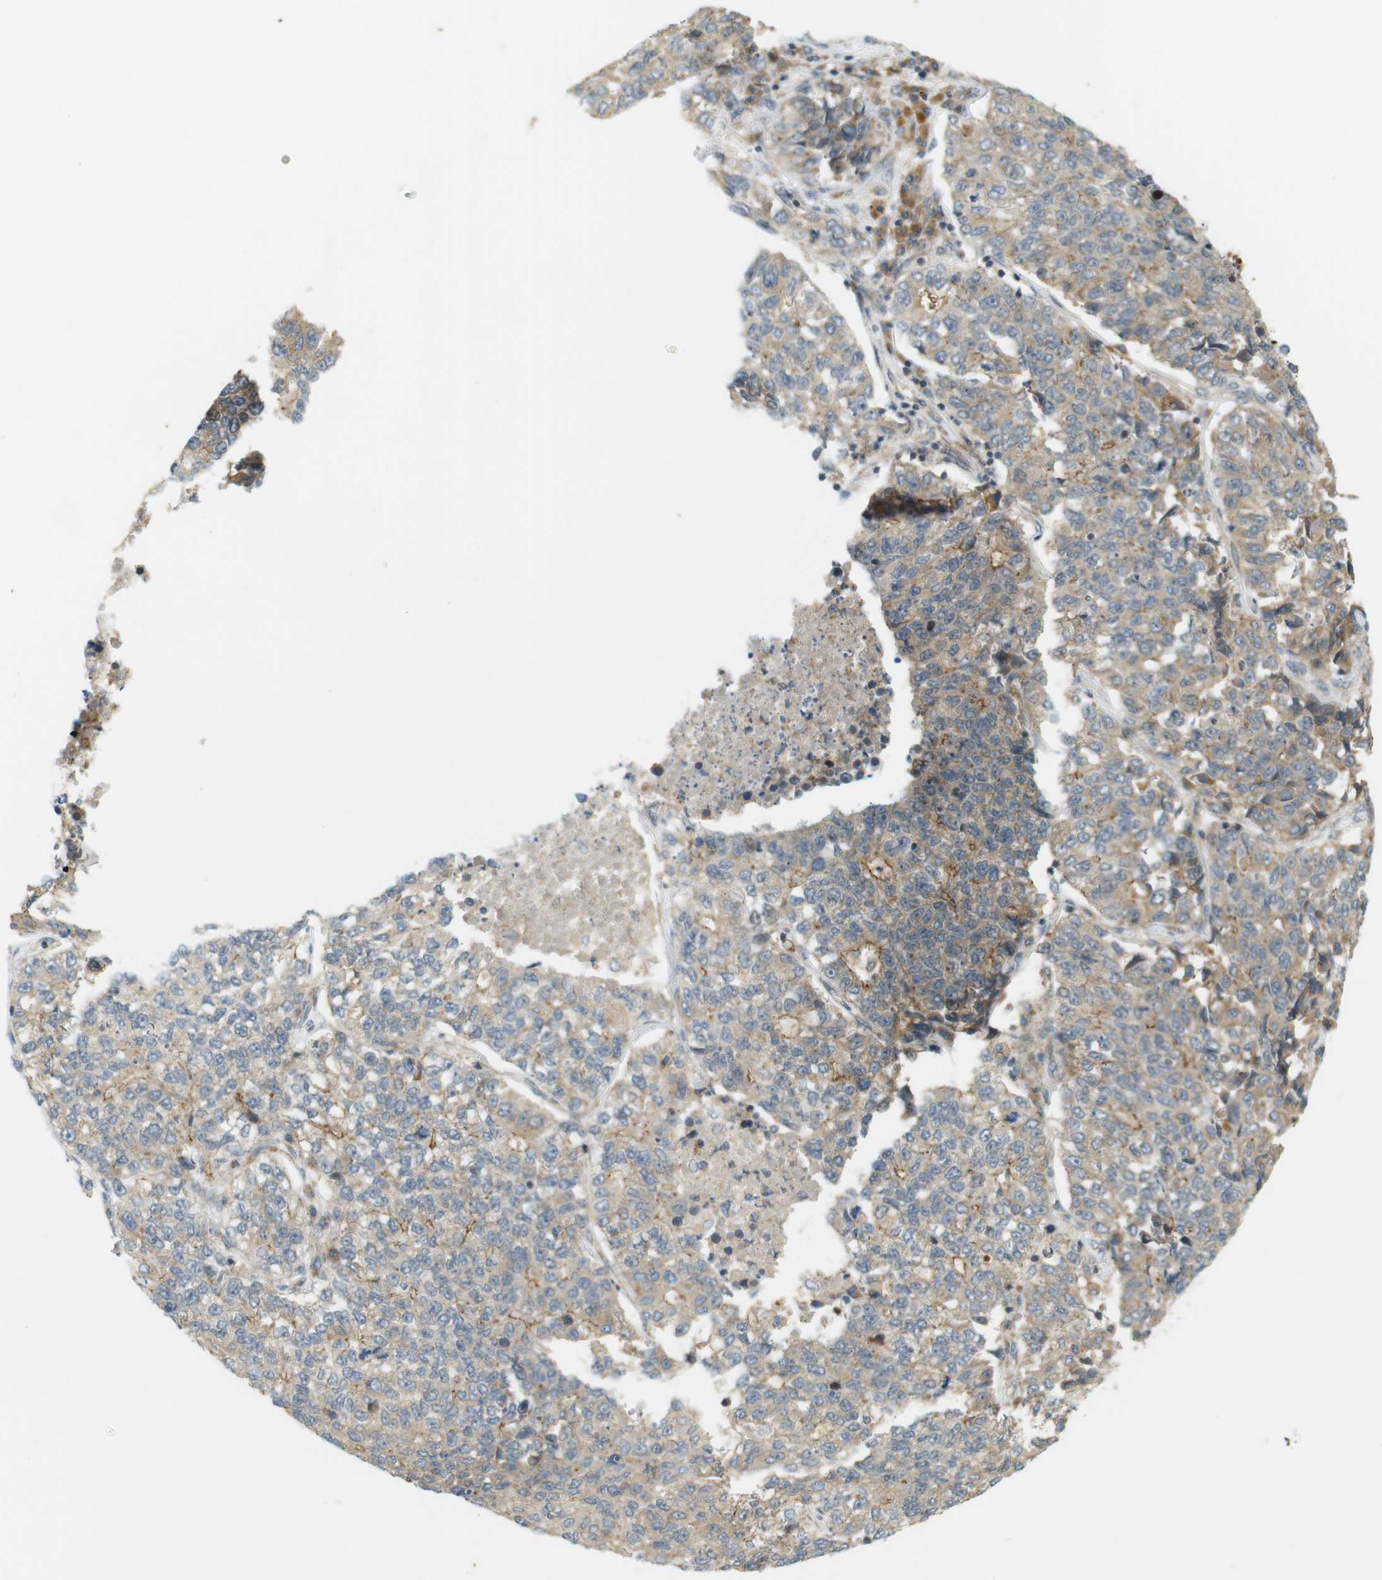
{"staining": {"intensity": "weak", "quantity": ">75%", "location": "cytoplasmic/membranous"}, "tissue": "lung cancer", "cell_type": "Tumor cells", "image_type": "cancer", "snomed": [{"axis": "morphology", "description": "Adenocarcinoma, NOS"}, {"axis": "topography", "description": "Lung"}], "caption": "Immunohistochemical staining of human adenocarcinoma (lung) displays low levels of weak cytoplasmic/membranous staining in approximately >75% of tumor cells. Ihc stains the protein in brown and the nuclei are stained blue.", "gene": "CLRN3", "patient": {"sex": "male", "age": 49}}